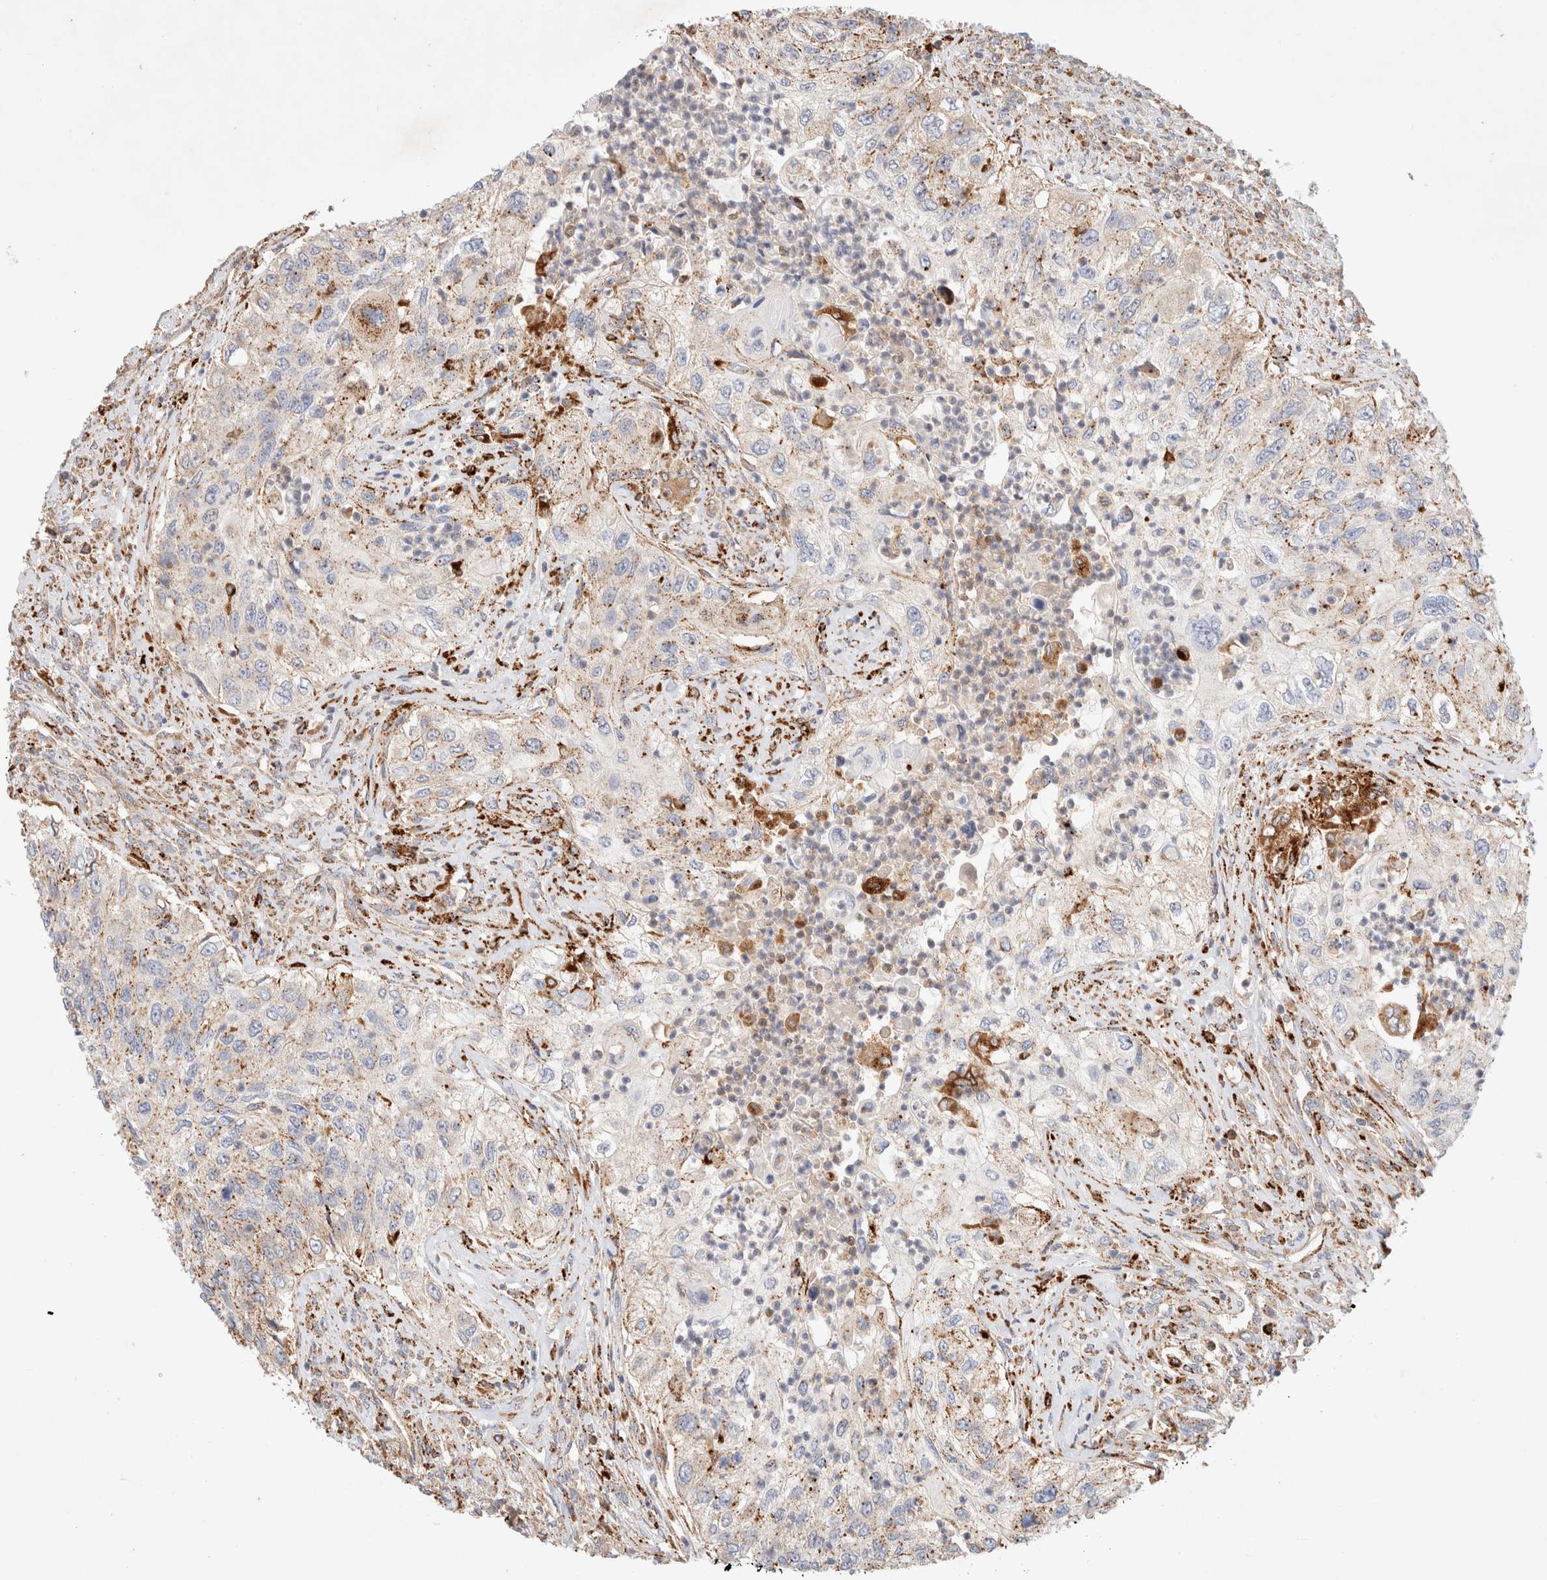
{"staining": {"intensity": "weak", "quantity": "25%-75%", "location": "cytoplasmic/membranous"}, "tissue": "urothelial cancer", "cell_type": "Tumor cells", "image_type": "cancer", "snomed": [{"axis": "morphology", "description": "Urothelial carcinoma, High grade"}, {"axis": "topography", "description": "Urinary bladder"}], "caption": "Immunohistochemistry (DAB) staining of human high-grade urothelial carcinoma demonstrates weak cytoplasmic/membranous protein expression in approximately 25%-75% of tumor cells.", "gene": "RABEPK", "patient": {"sex": "female", "age": 60}}